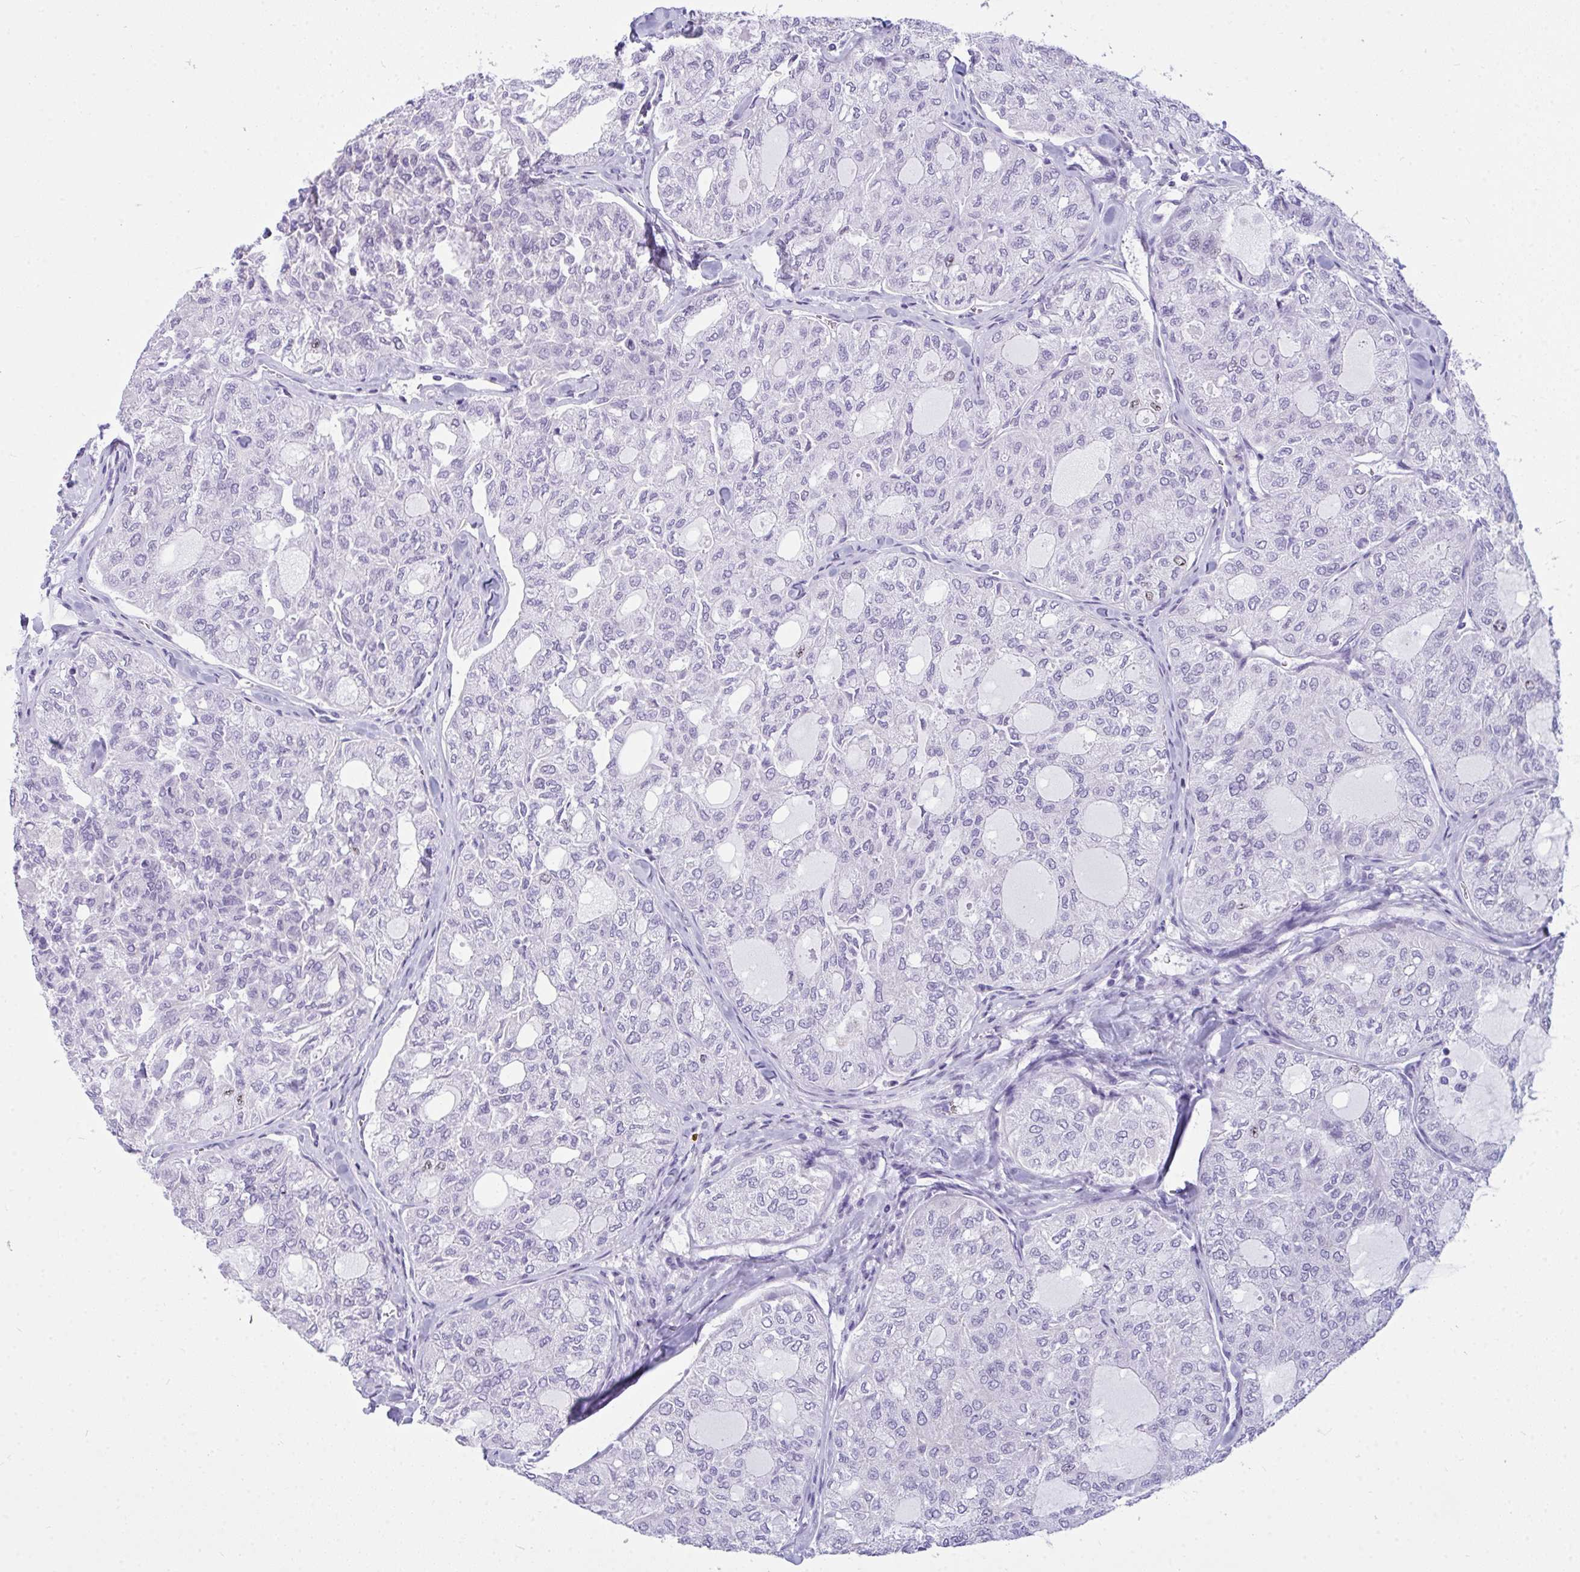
{"staining": {"intensity": "negative", "quantity": "none", "location": "none"}, "tissue": "thyroid cancer", "cell_type": "Tumor cells", "image_type": "cancer", "snomed": [{"axis": "morphology", "description": "Follicular adenoma carcinoma, NOS"}, {"axis": "topography", "description": "Thyroid gland"}], "caption": "IHC image of neoplastic tissue: human thyroid cancer (follicular adenoma carcinoma) stained with DAB (3,3'-diaminobenzidine) demonstrates no significant protein expression in tumor cells.", "gene": "SUZ12", "patient": {"sex": "male", "age": 75}}